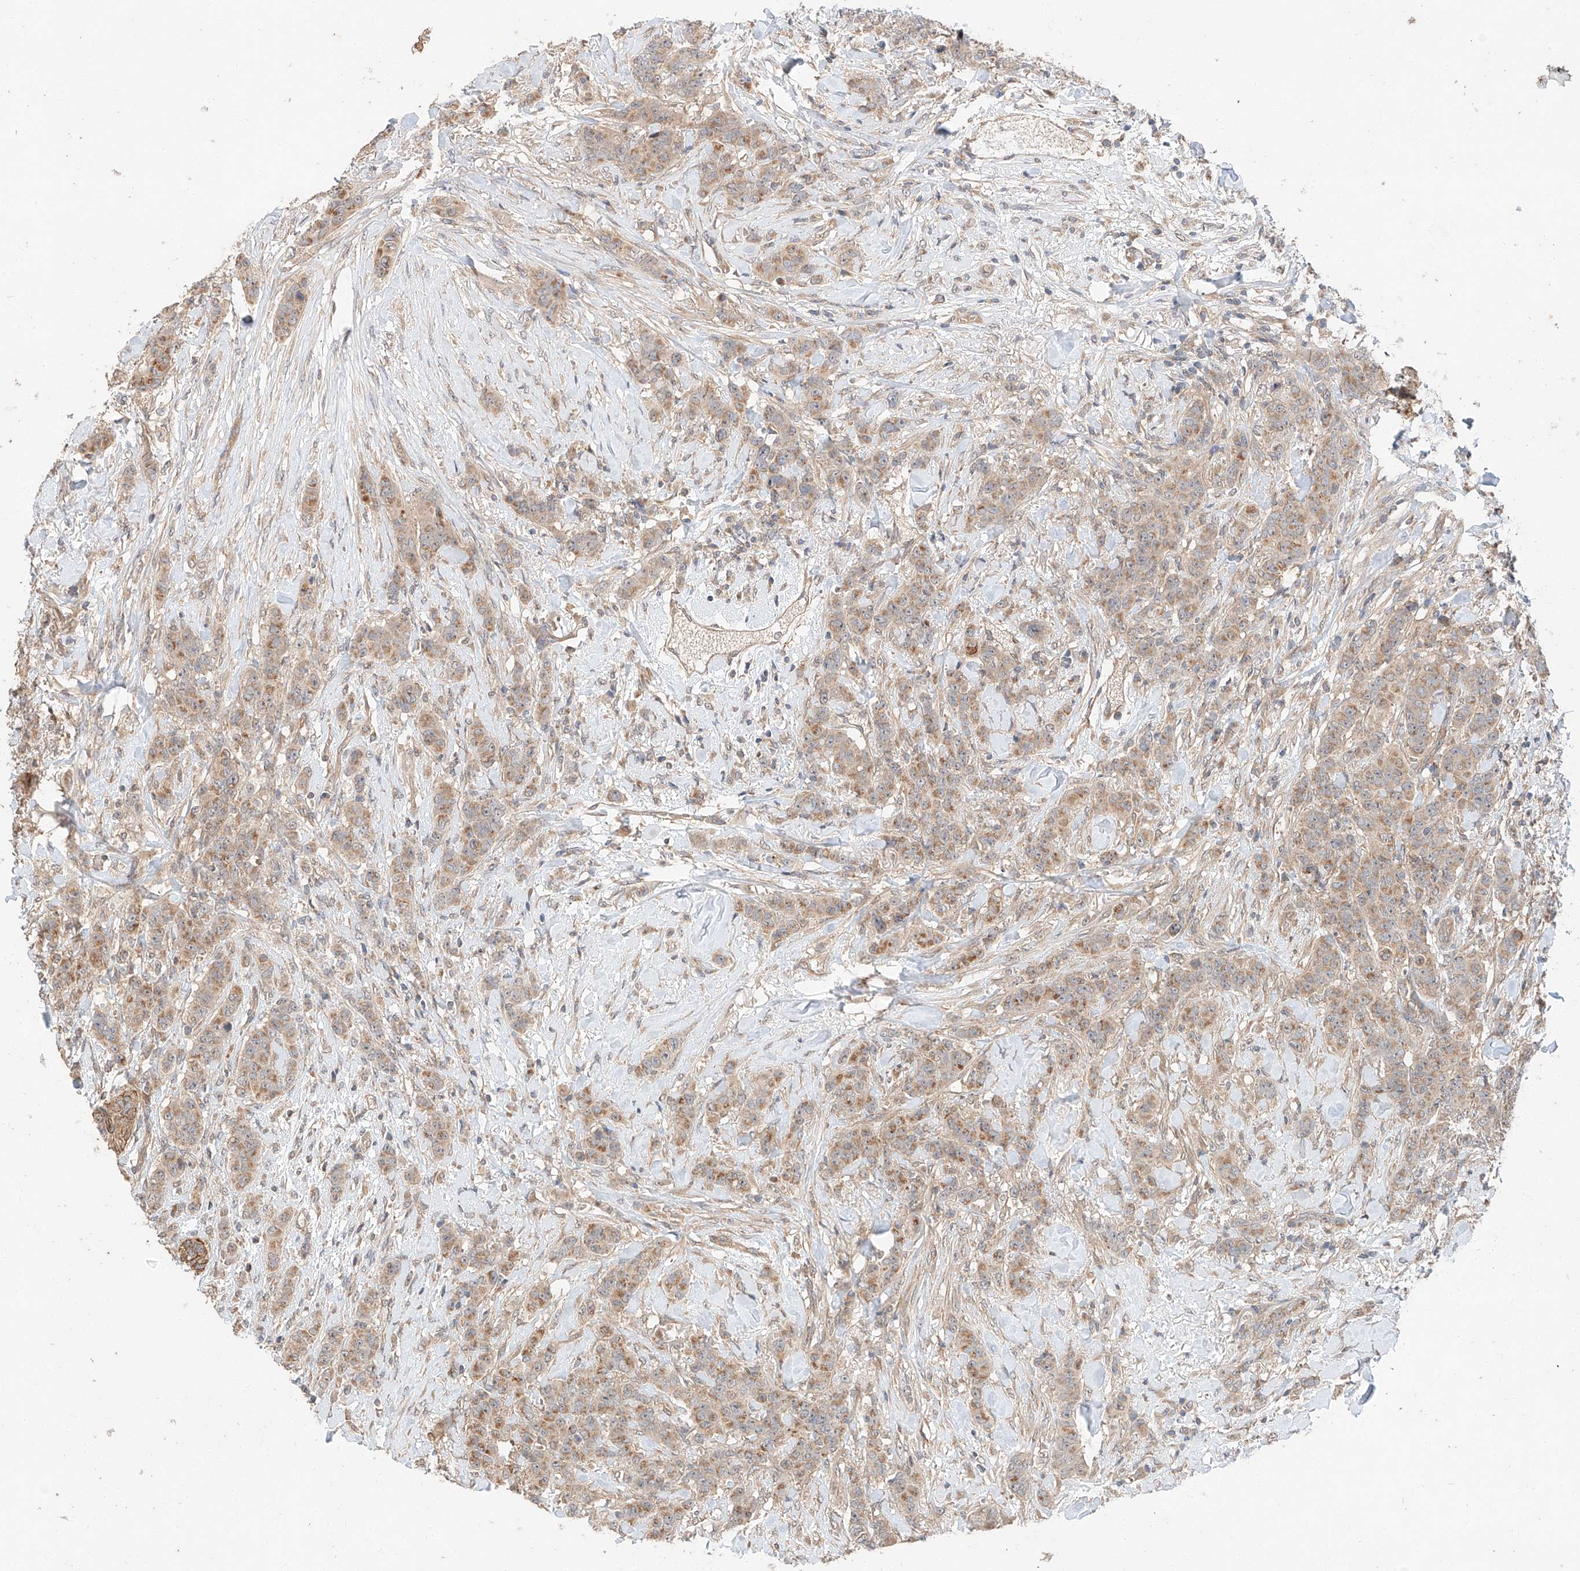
{"staining": {"intensity": "moderate", "quantity": ">75%", "location": "cytoplasmic/membranous"}, "tissue": "breast cancer", "cell_type": "Tumor cells", "image_type": "cancer", "snomed": [{"axis": "morphology", "description": "Duct carcinoma"}, {"axis": "topography", "description": "Breast"}], "caption": "Tumor cells exhibit moderate cytoplasmic/membranous positivity in approximately >75% of cells in breast cancer.", "gene": "XPNPEP1", "patient": {"sex": "female", "age": 40}}